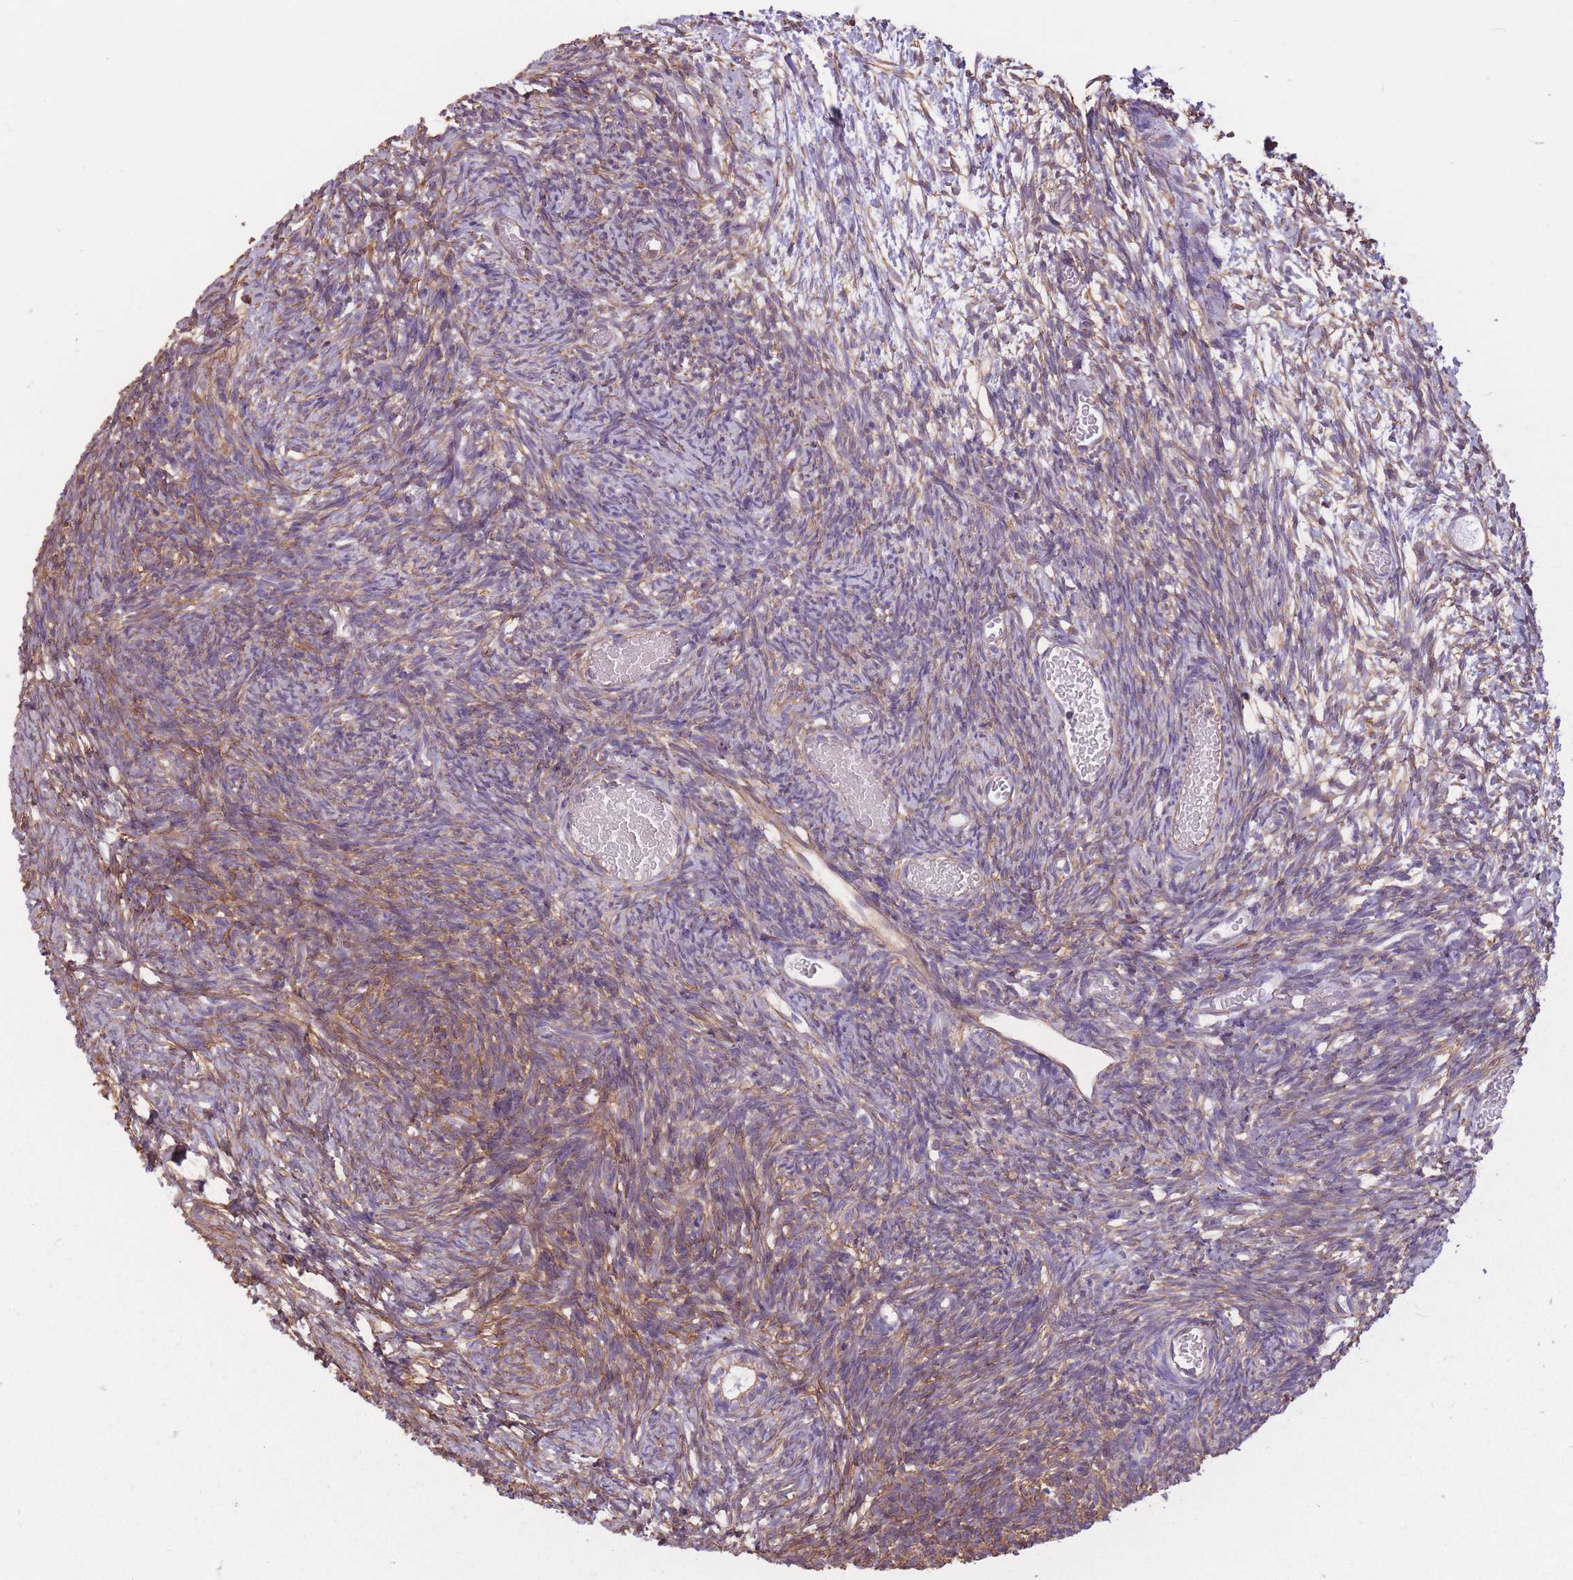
{"staining": {"intensity": "moderate", "quantity": "<25%", "location": "cytoplasmic/membranous"}, "tissue": "ovary", "cell_type": "Ovarian stroma cells", "image_type": "normal", "snomed": [{"axis": "morphology", "description": "Normal tissue, NOS"}, {"axis": "topography", "description": "Ovary"}], "caption": "Immunohistochemical staining of benign human ovary displays moderate cytoplasmic/membranous protein staining in about <25% of ovarian stroma cells. The staining was performed using DAB to visualize the protein expression in brown, while the nuclei were stained in blue with hematoxylin (Magnification: 20x).", "gene": "ADD1", "patient": {"sex": "female", "age": 39}}